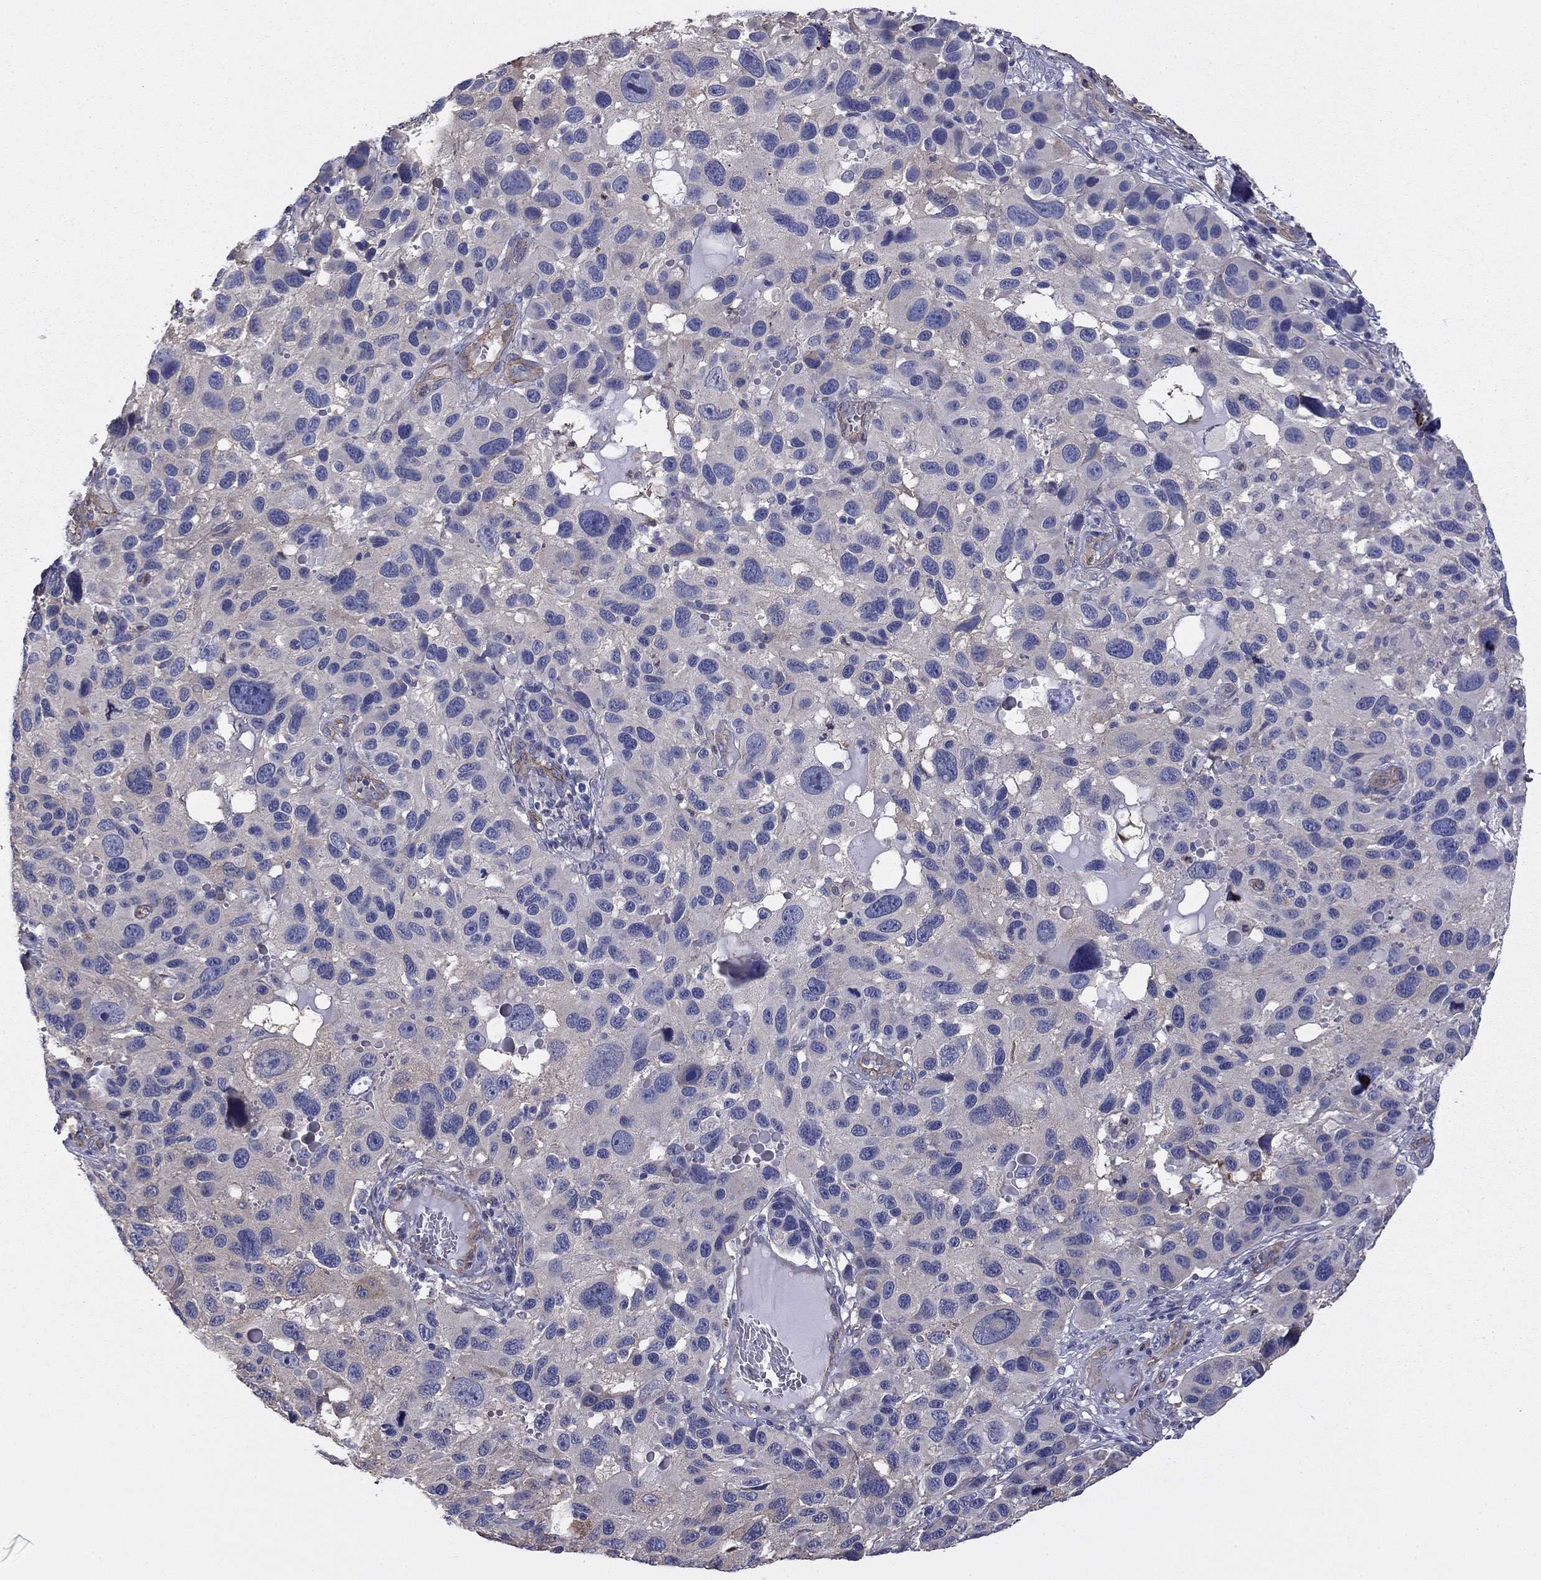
{"staining": {"intensity": "negative", "quantity": "none", "location": "none"}, "tissue": "melanoma", "cell_type": "Tumor cells", "image_type": "cancer", "snomed": [{"axis": "morphology", "description": "Malignant melanoma, NOS"}, {"axis": "topography", "description": "Skin"}], "caption": "Immunohistochemistry (IHC) of human melanoma reveals no expression in tumor cells.", "gene": "TCHH", "patient": {"sex": "male", "age": 53}}